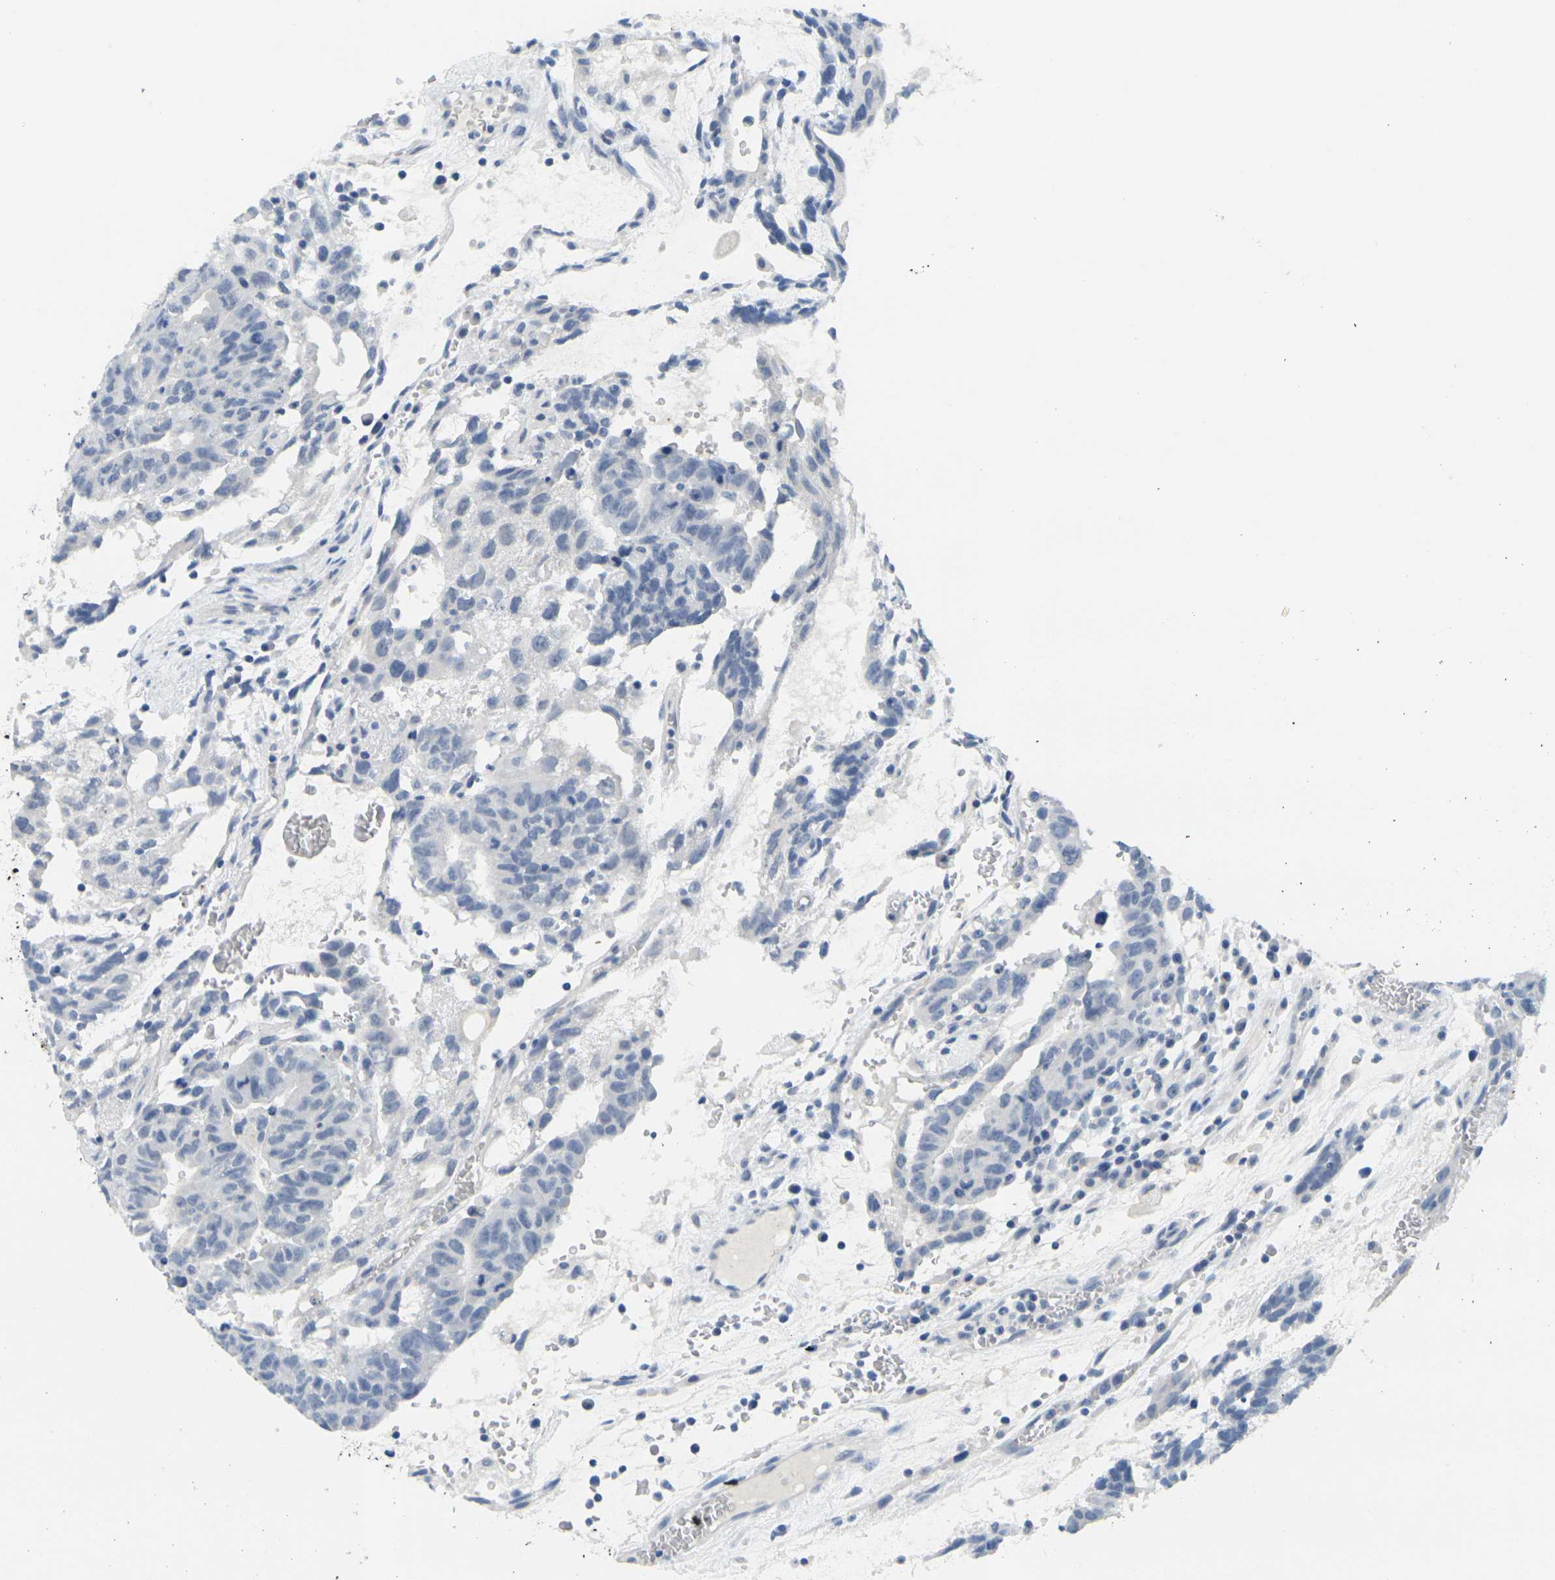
{"staining": {"intensity": "negative", "quantity": "none", "location": "none"}, "tissue": "testis cancer", "cell_type": "Tumor cells", "image_type": "cancer", "snomed": [{"axis": "morphology", "description": "Seminoma, NOS"}, {"axis": "morphology", "description": "Carcinoma, Embryonal, NOS"}, {"axis": "topography", "description": "Testis"}], "caption": "The immunohistochemistry (IHC) image has no significant staining in tumor cells of testis embryonal carcinoma tissue.", "gene": "GPR15", "patient": {"sex": "male", "age": 52}}